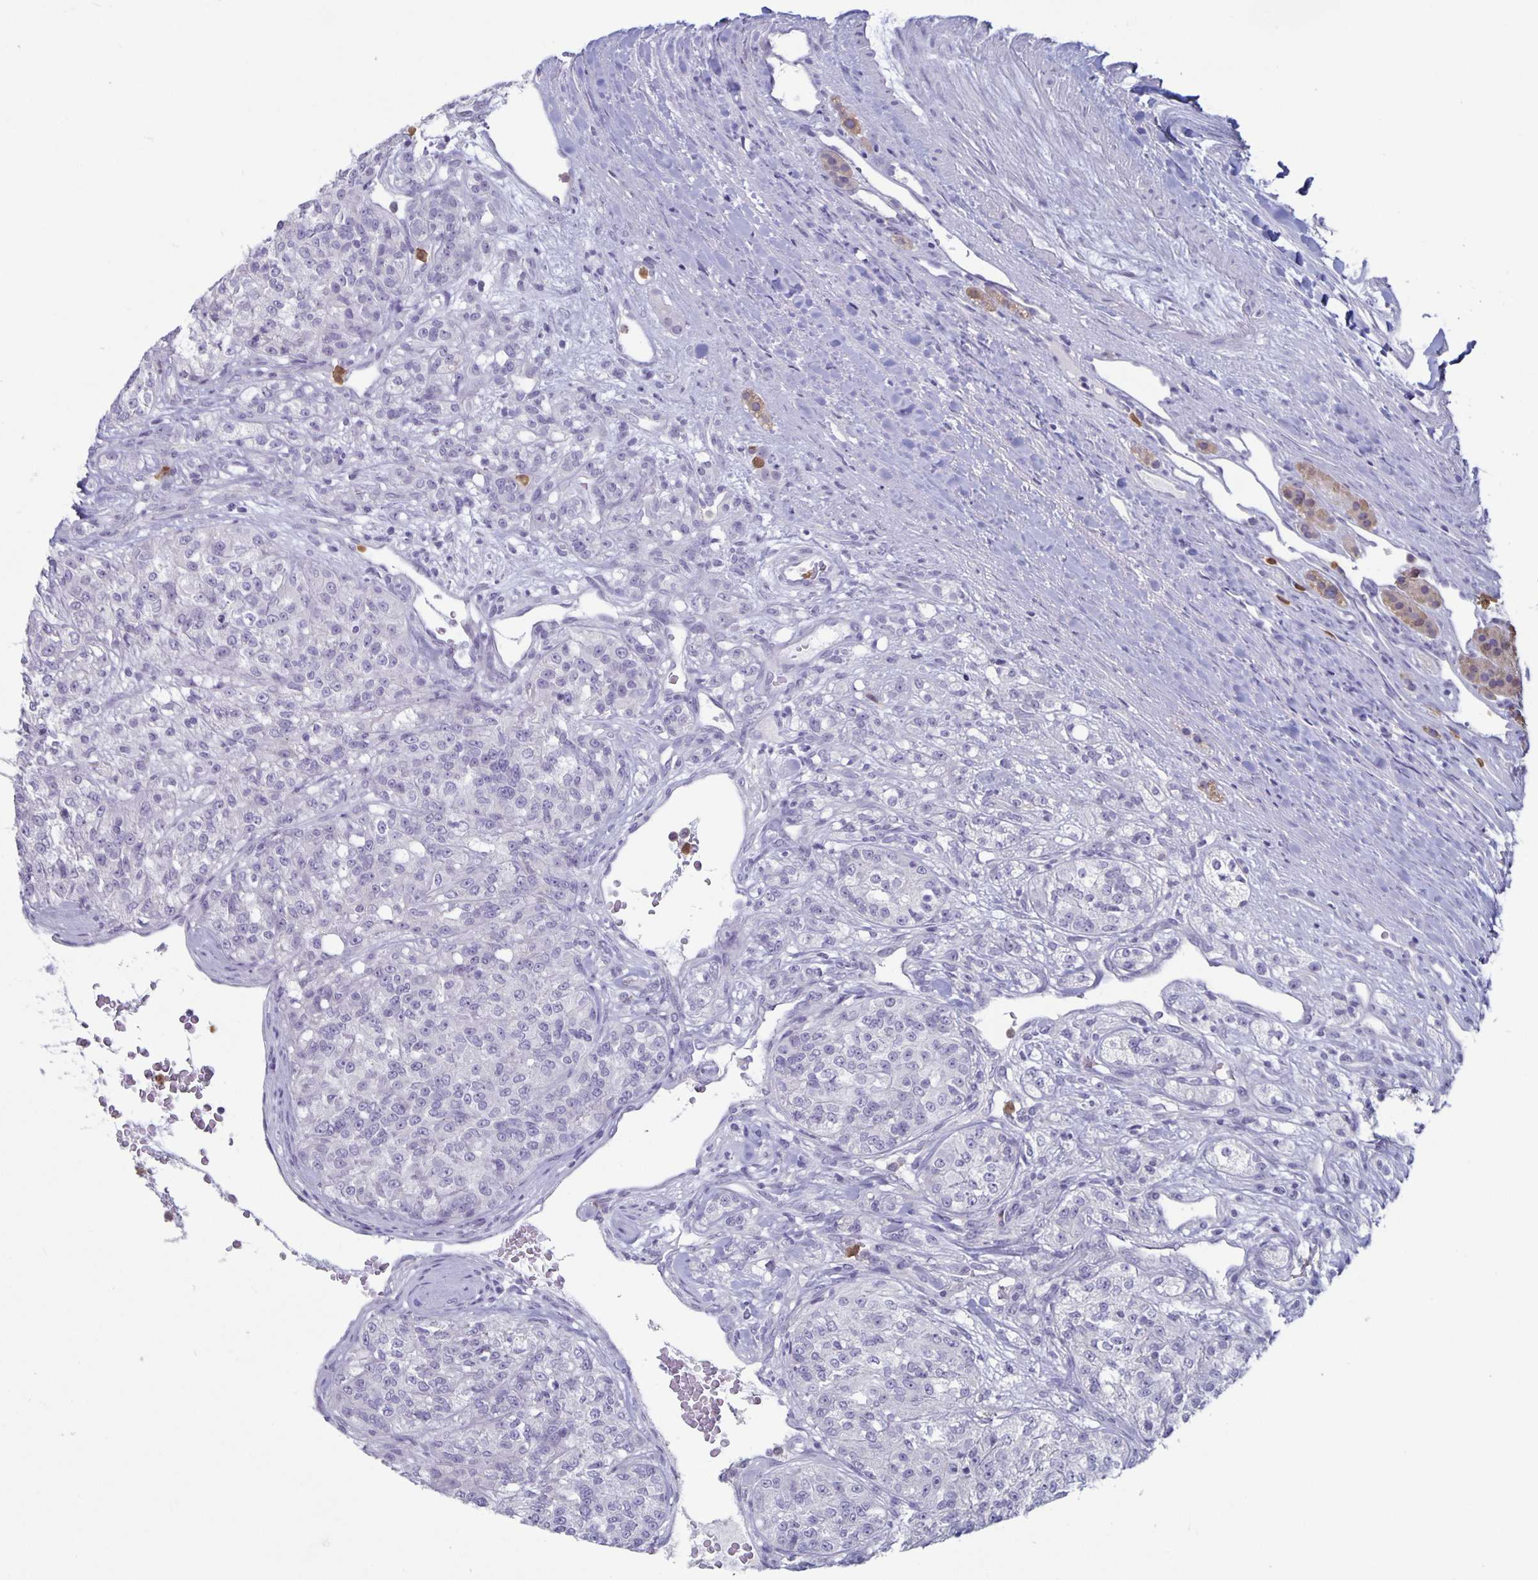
{"staining": {"intensity": "negative", "quantity": "none", "location": "none"}, "tissue": "renal cancer", "cell_type": "Tumor cells", "image_type": "cancer", "snomed": [{"axis": "morphology", "description": "Adenocarcinoma, NOS"}, {"axis": "topography", "description": "Kidney"}], "caption": "Renal cancer (adenocarcinoma) stained for a protein using immunohistochemistry demonstrates no staining tumor cells.", "gene": "PLCB3", "patient": {"sex": "female", "age": 63}}